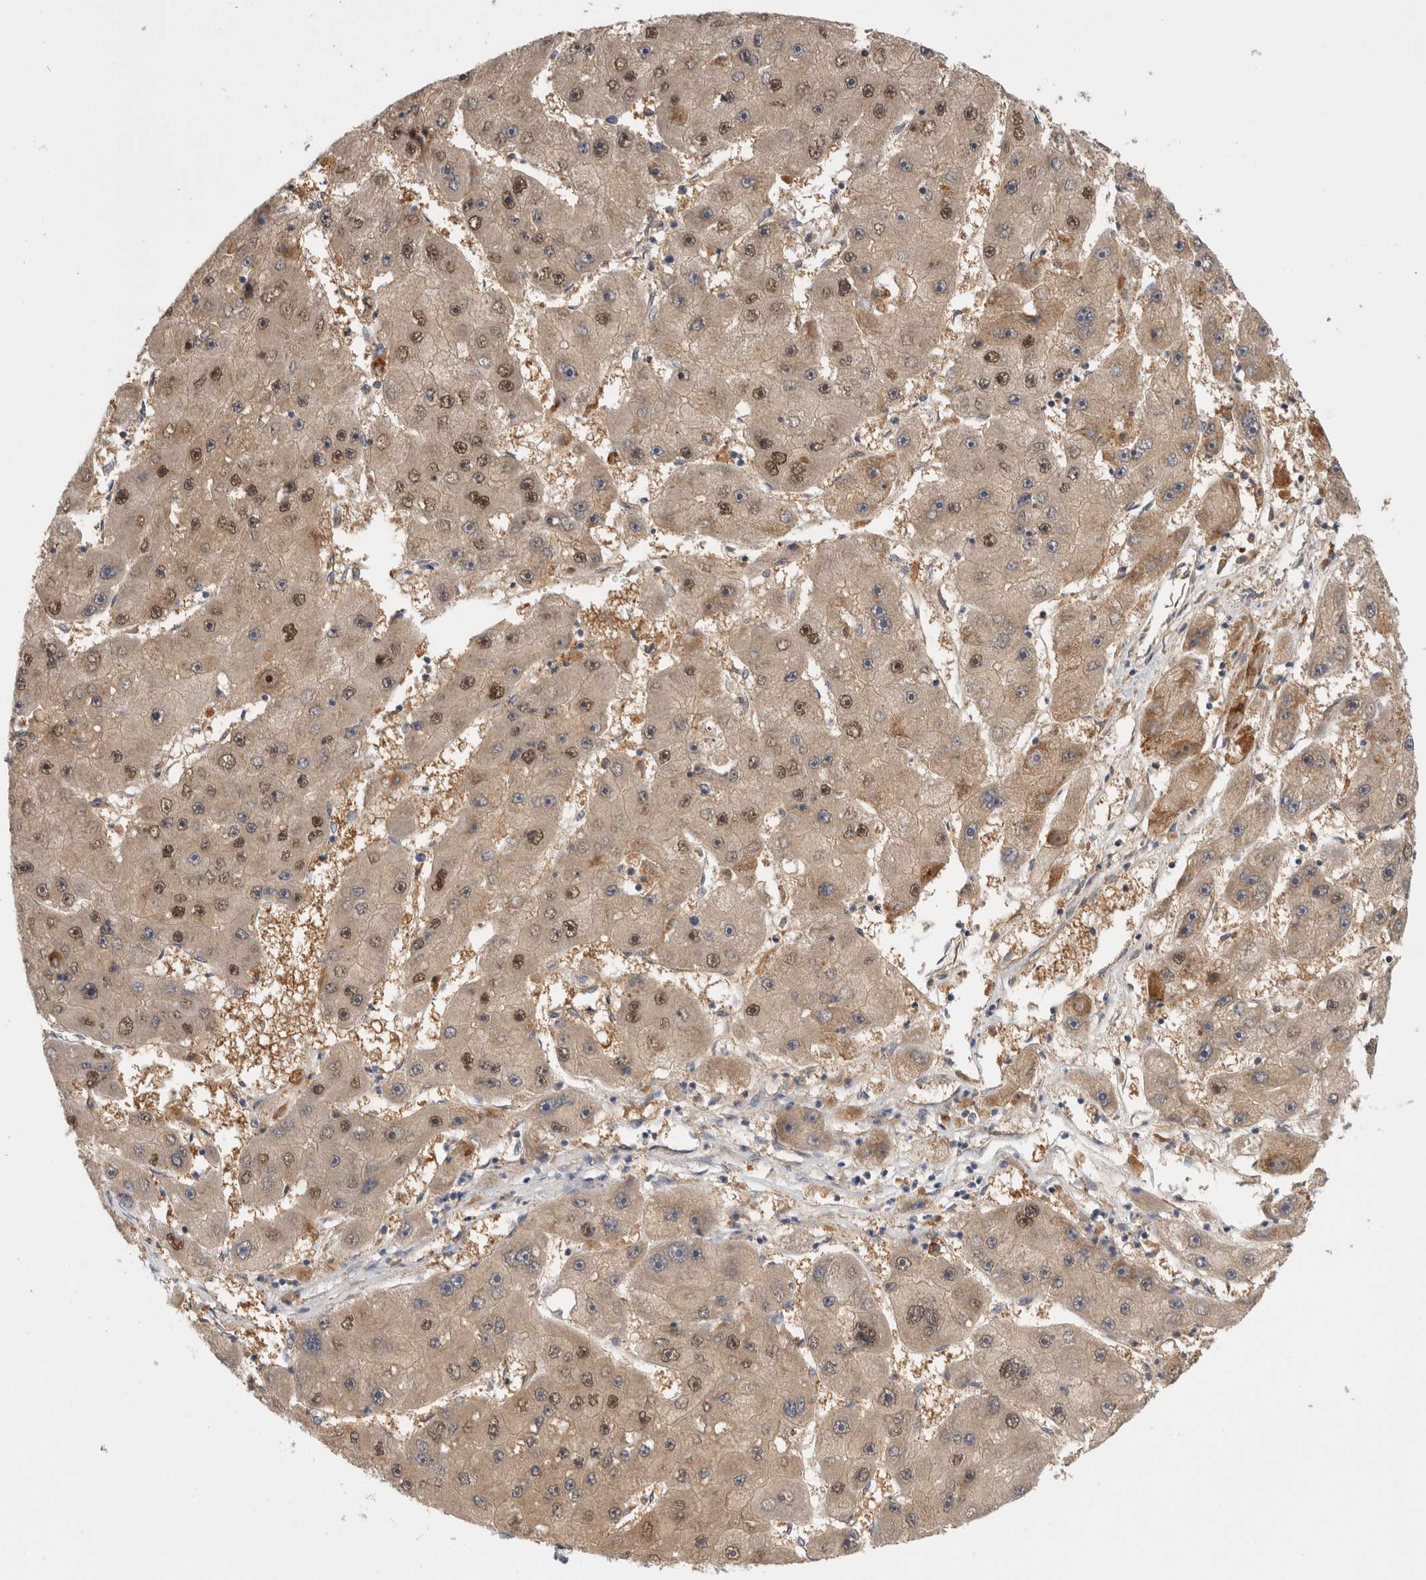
{"staining": {"intensity": "weak", "quantity": ">75%", "location": "cytoplasmic/membranous,nuclear"}, "tissue": "liver cancer", "cell_type": "Tumor cells", "image_type": "cancer", "snomed": [{"axis": "morphology", "description": "Carcinoma, Hepatocellular, NOS"}, {"axis": "topography", "description": "Liver"}], "caption": "Protein staining displays weak cytoplasmic/membranous and nuclear expression in approximately >75% of tumor cells in liver cancer (hepatocellular carcinoma). Nuclei are stained in blue.", "gene": "PGM1", "patient": {"sex": "female", "age": 61}}